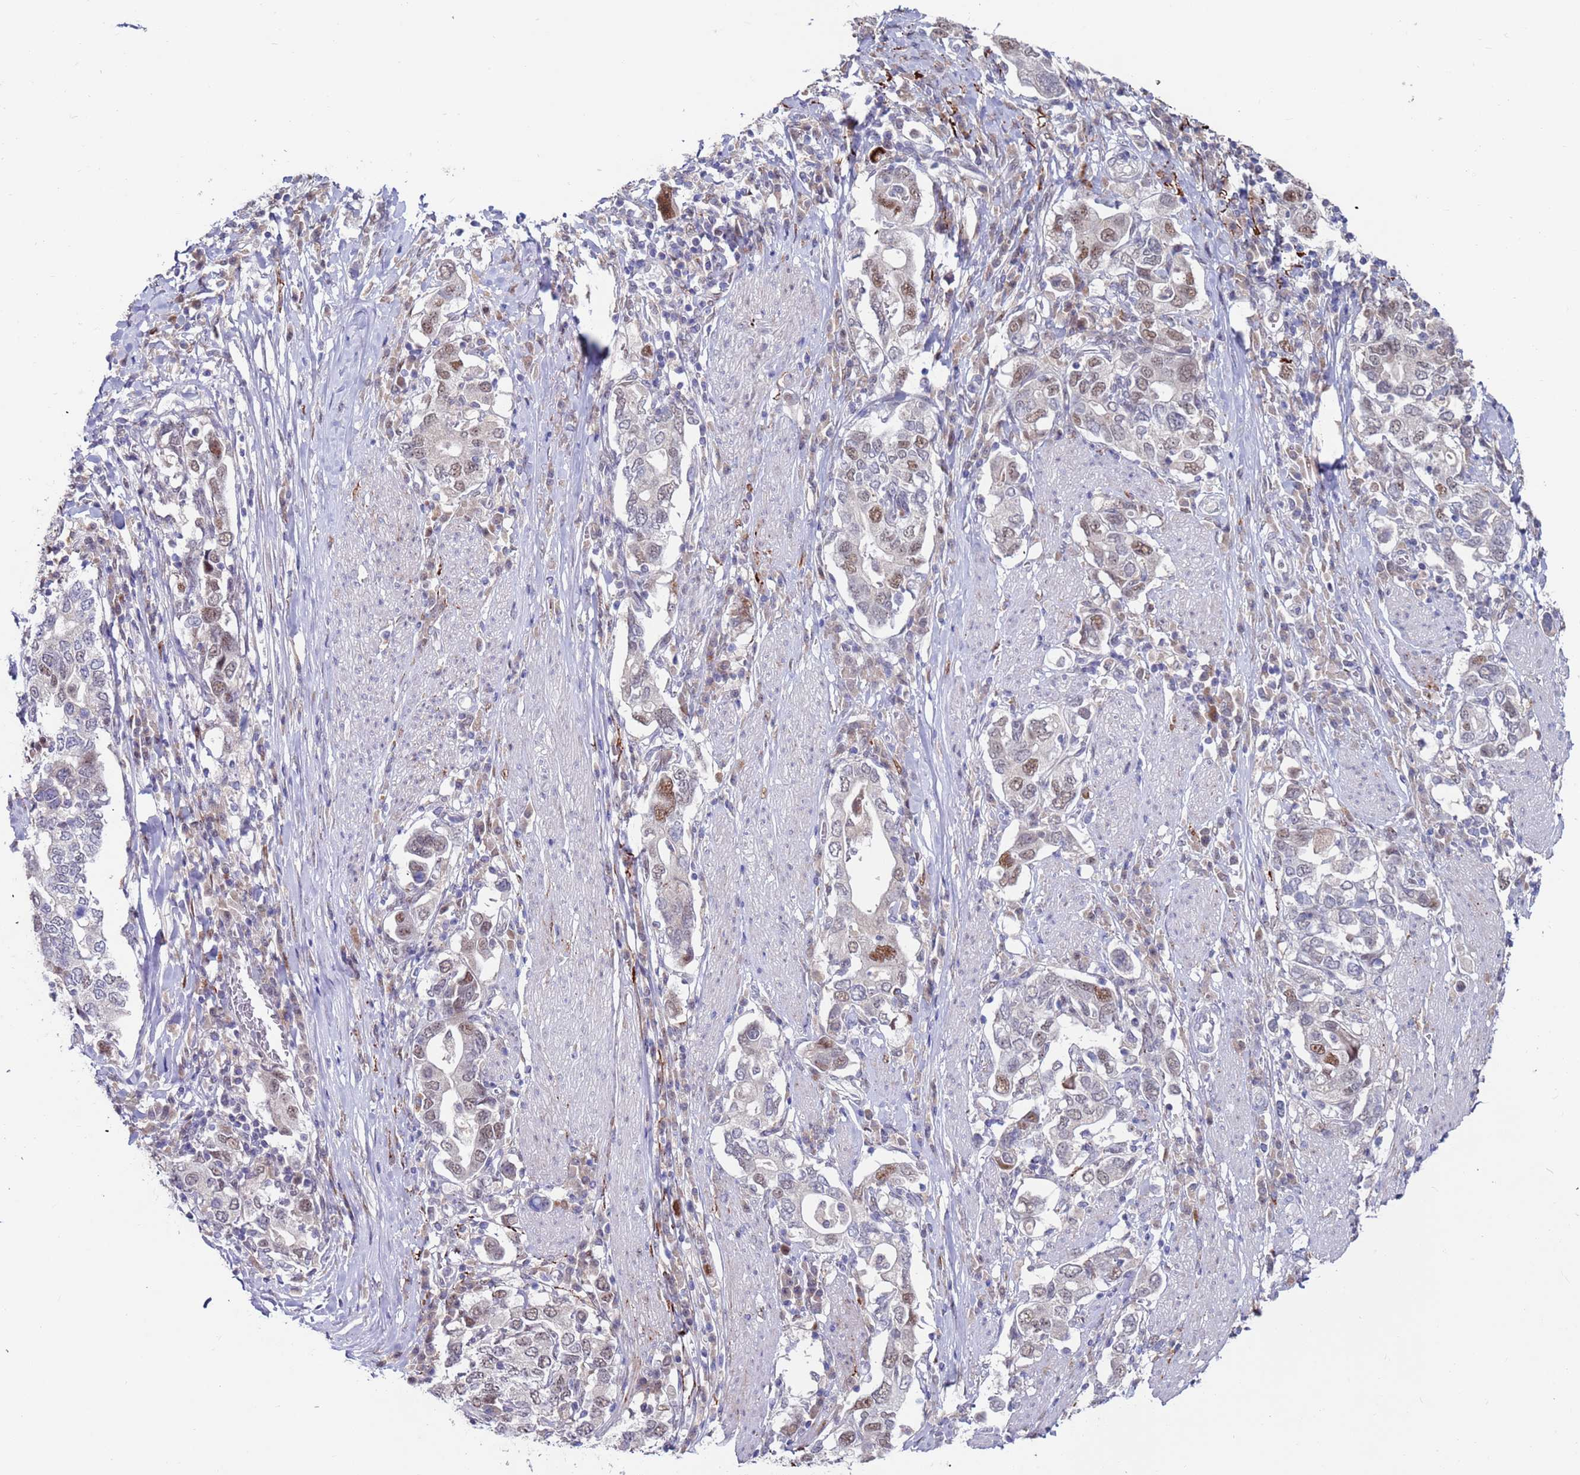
{"staining": {"intensity": "moderate", "quantity": "<25%", "location": "nuclear"}, "tissue": "stomach cancer", "cell_type": "Tumor cells", "image_type": "cancer", "snomed": [{"axis": "morphology", "description": "Adenocarcinoma, NOS"}, {"axis": "topography", "description": "Stomach, upper"}, {"axis": "topography", "description": "Stomach"}], "caption": "DAB (3,3'-diaminobenzidine) immunohistochemical staining of stomach cancer demonstrates moderate nuclear protein positivity in about <25% of tumor cells.", "gene": "FBXO27", "patient": {"sex": "male", "age": 62}}